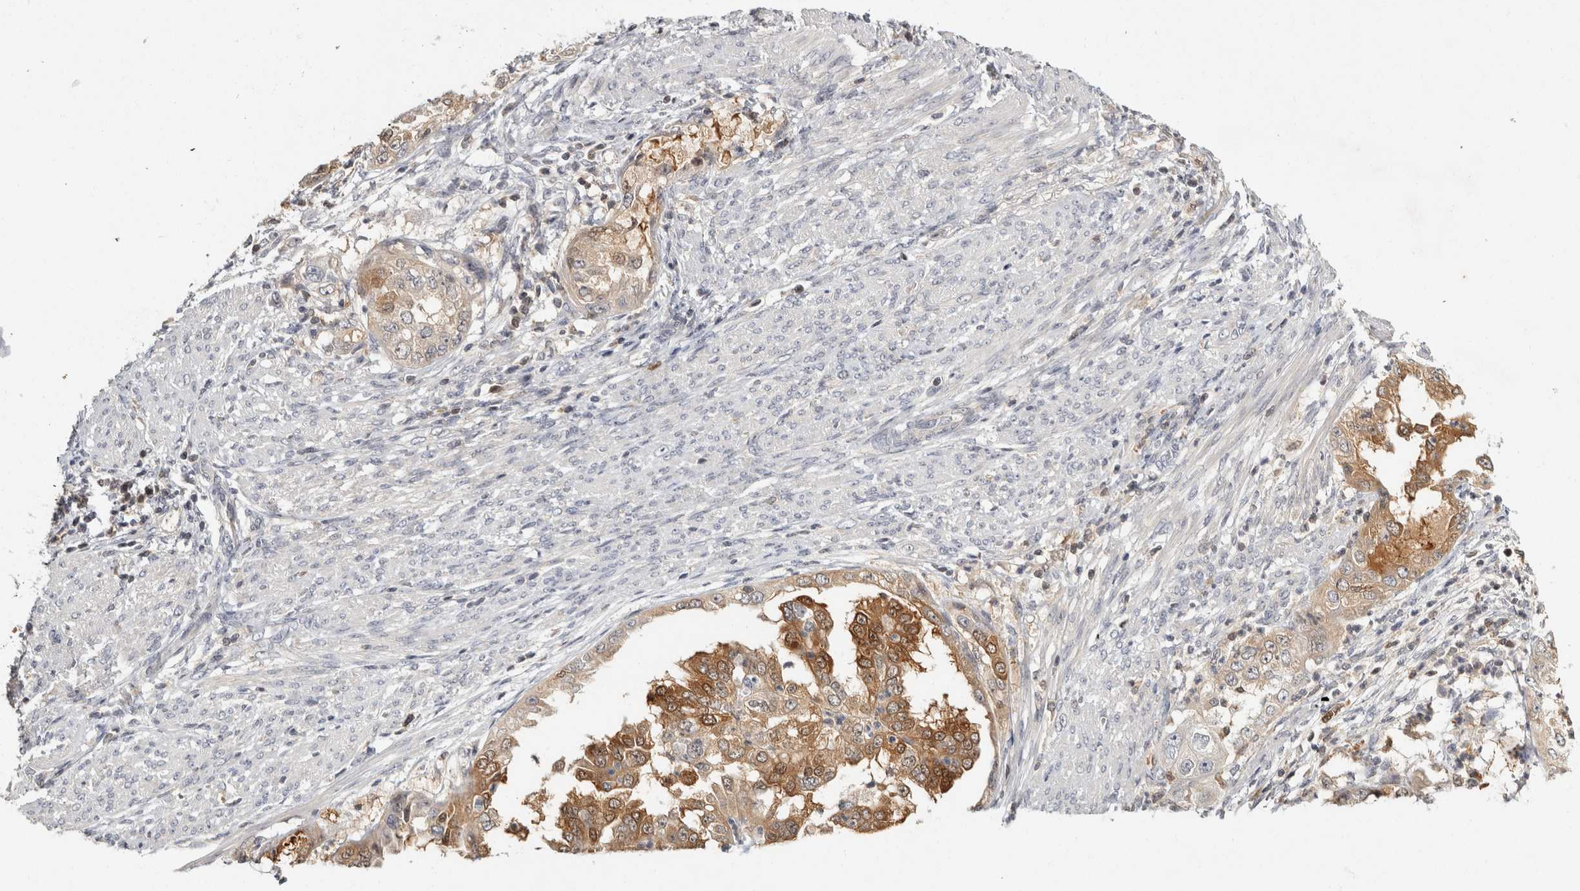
{"staining": {"intensity": "strong", "quantity": "<25%", "location": "cytoplasmic/membranous"}, "tissue": "endometrial cancer", "cell_type": "Tumor cells", "image_type": "cancer", "snomed": [{"axis": "morphology", "description": "Adenocarcinoma, NOS"}, {"axis": "topography", "description": "Endometrium"}], "caption": "Brown immunohistochemical staining in endometrial cancer reveals strong cytoplasmic/membranous staining in about <25% of tumor cells.", "gene": "ACAT2", "patient": {"sex": "female", "age": 85}}